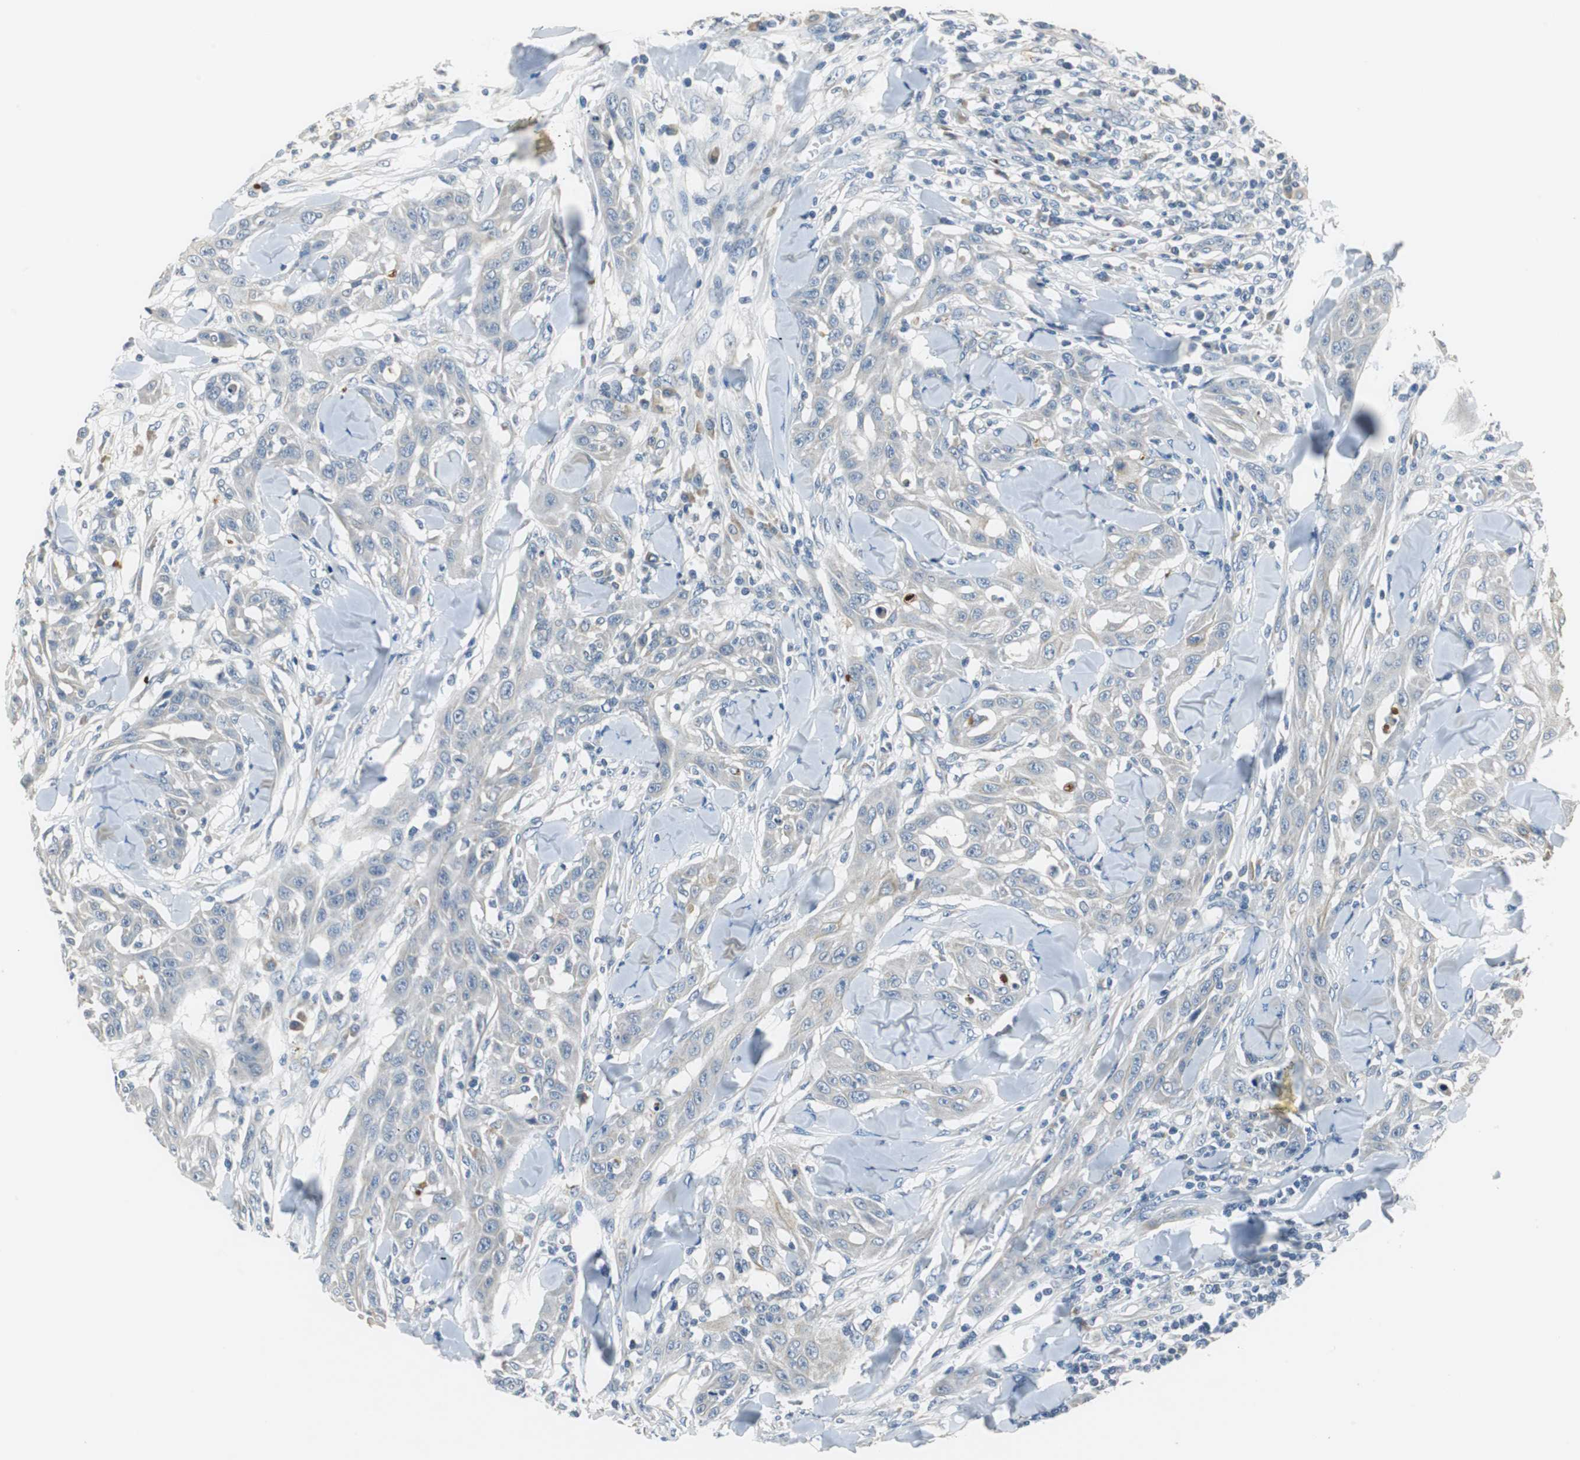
{"staining": {"intensity": "negative", "quantity": "none", "location": "none"}, "tissue": "skin cancer", "cell_type": "Tumor cells", "image_type": "cancer", "snomed": [{"axis": "morphology", "description": "Squamous cell carcinoma, NOS"}, {"axis": "topography", "description": "Skin"}], "caption": "Immunohistochemistry of human skin cancer demonstrates no expression in tumor cells.", "gene": "FADS2", "patient": {"sex": "male", "age": 24}}